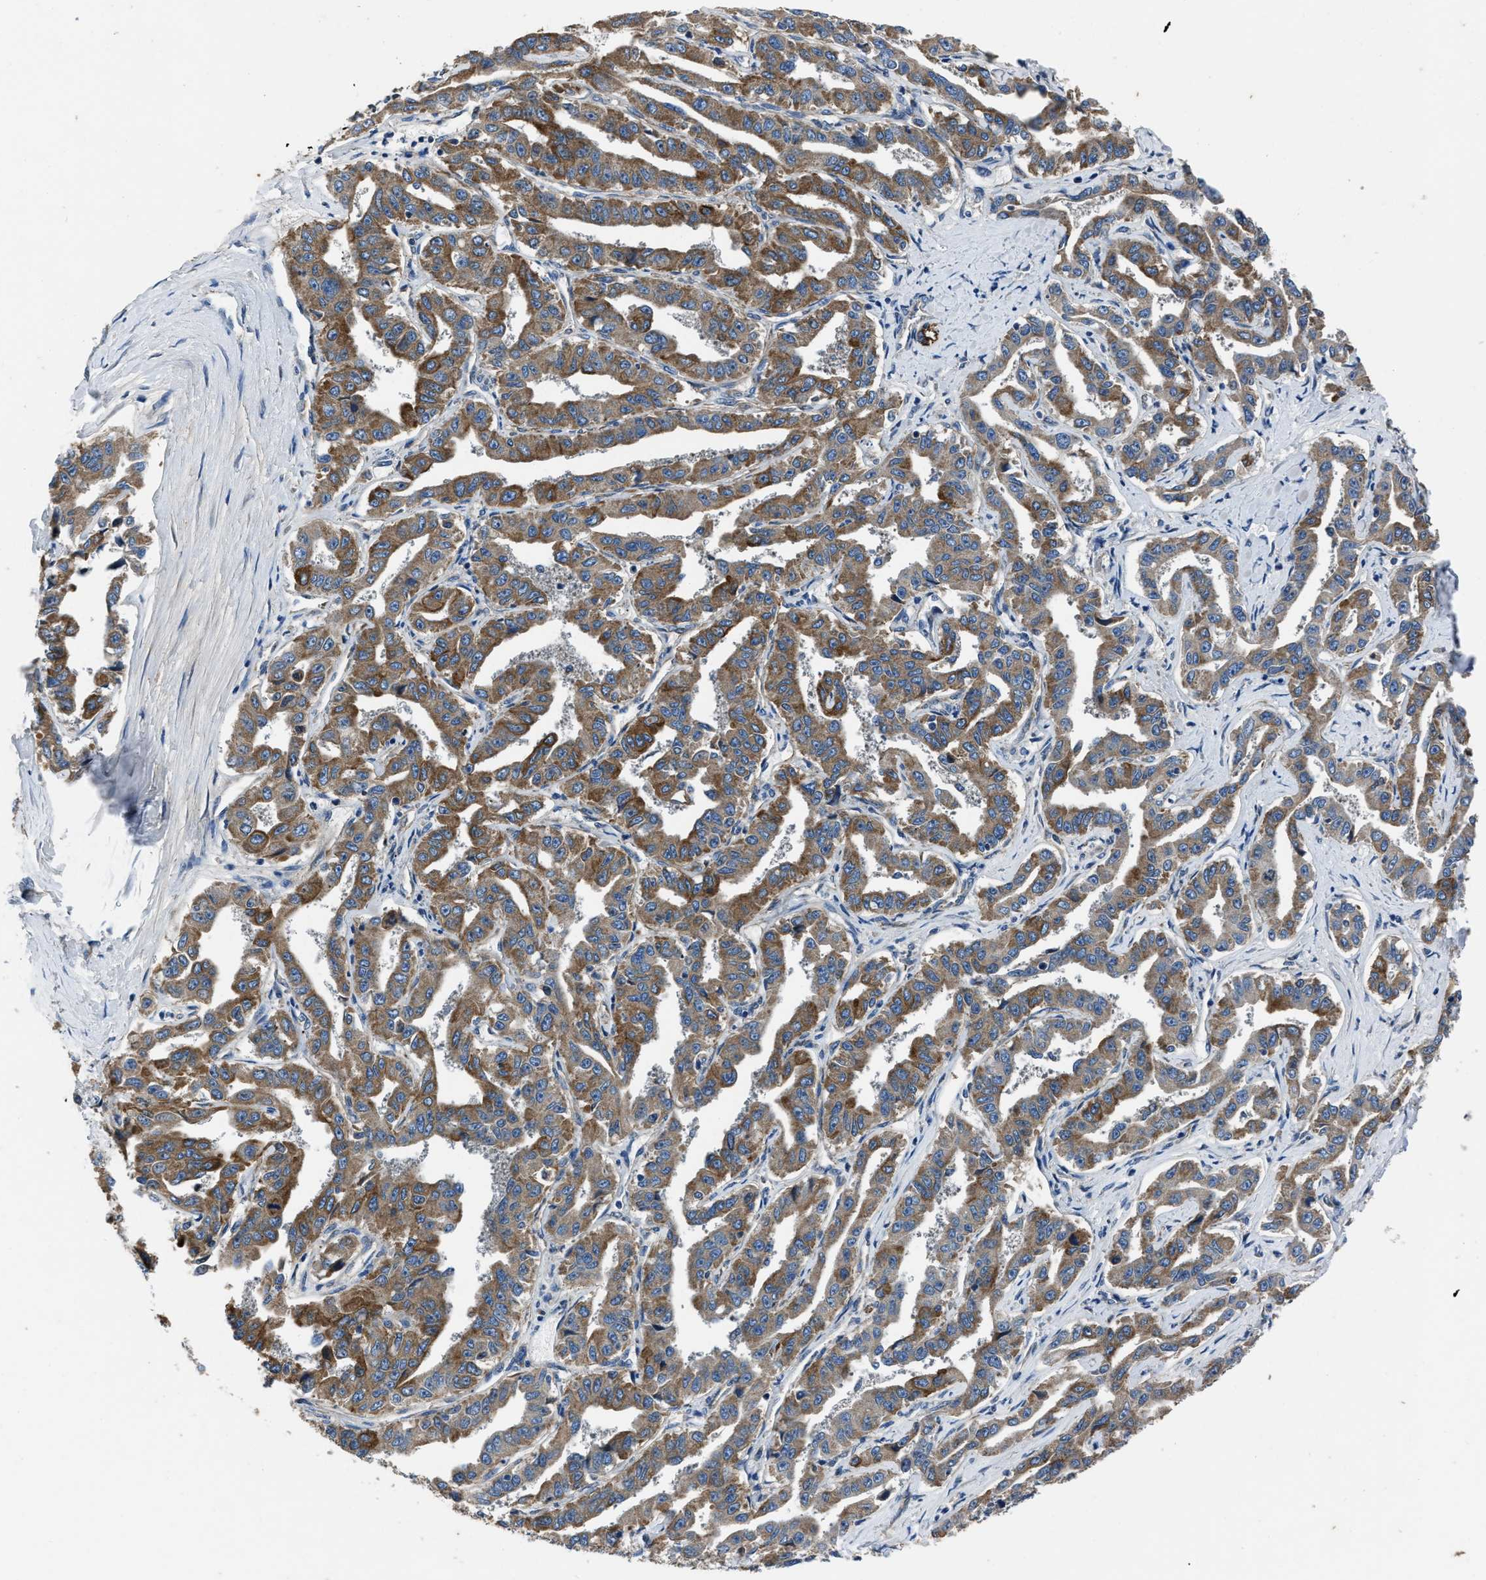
{"staining": {"intensity": "moderate", "quantity": ">75%", "location": "cytoplasmic/membranous"}, "tissue": "liver cancer", "cell_type": "Tumor cells", "image_type": "cancer", "snomed": [{"axis": "morphology", "description": "Cholangiocarcinoma"}, {"axis": "topography", "description": "Liver"}], "caption": "Immunohistochemistry staining of cholangiocarcinoma (liver), which demonstrates medium levels of moderate cytoplasmic/membranous expression in approximately >75% of tumor cells indicating moderate cytoplasmic/membranous protein positivity. The staining was performed using DAB (brown) for protein detection and nuclei were counterstained in hematoxylin (blue).", "gene": "ERC1", "patient": {"sex": "male", "age": 59}}